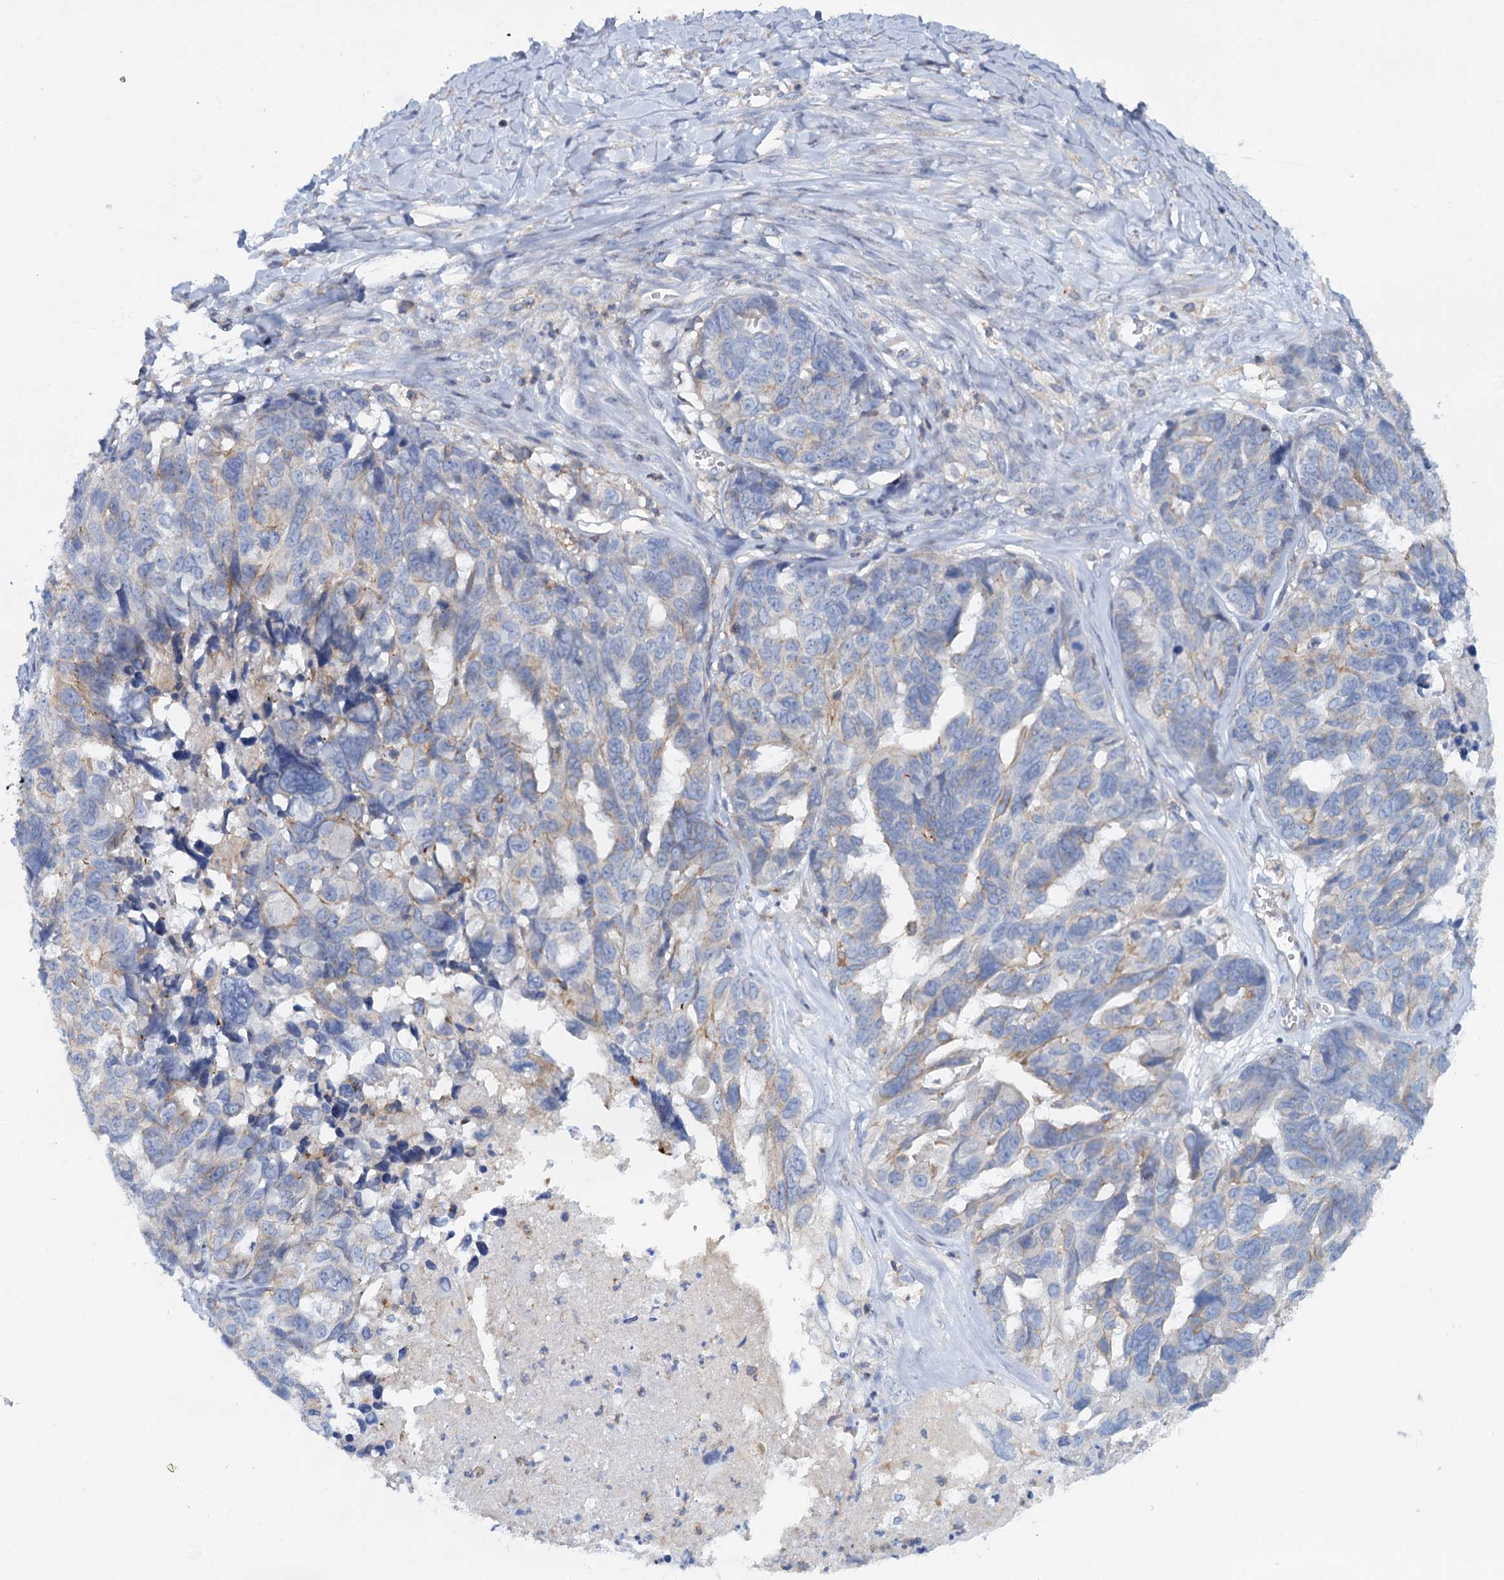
{"staining": {"intensity": "weak", "quantity": "<25%", "location": "cytoplasmic/membranous"}, "tissue": "ovarian cancer", "cell_type": "Tumor cells", "image_type": "cancer", "snomed": [{"axis": "morphology", "description": "Cystadenocarcinoma, serous, NOS"}, {"axis": "topography", "description": "Ovary"}], "caption": "Ovarian serous cystadenocarcinoma was stained to show a protein in brown. There is no significant expression in tumor cells.", "gene": "LRCH4", "patient": {"sex": "female", "age": 79}}